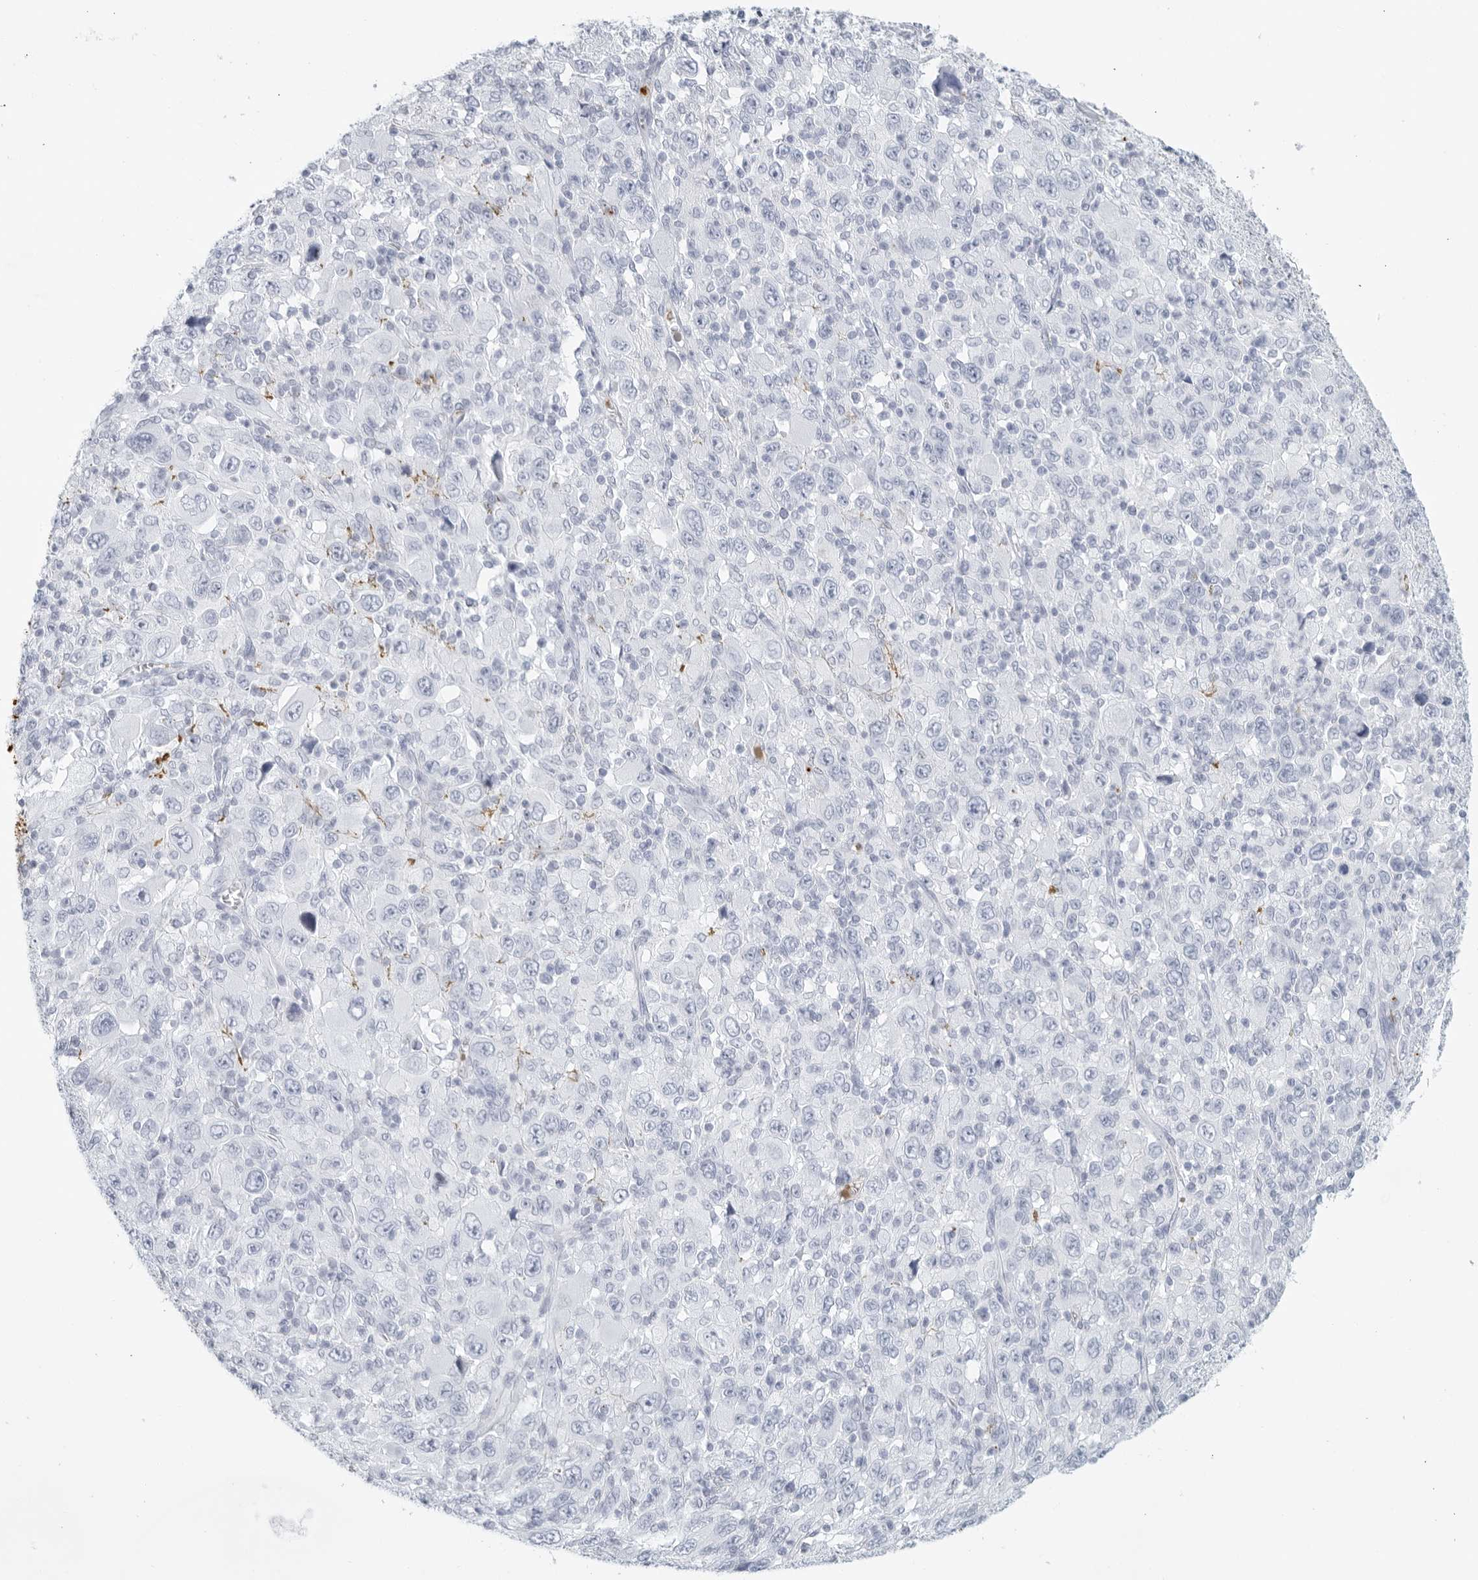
{"staining": {"intensity": "negative", "quantity": "none", "location": "none"}, "tissue": "melanoma", "cell_type": "Tumor cells", "image_type": "cancer", "snomed": [{"axis": "morphology", "description": "Malignant melanoma, Metastatic site"}, {"axis": "topography", "description": "Skin"}], "caption": "There is no significant expression in tumor cells of melanoma.", "gene": "FGG", "patient": {"sex": "female", "age": 56}}